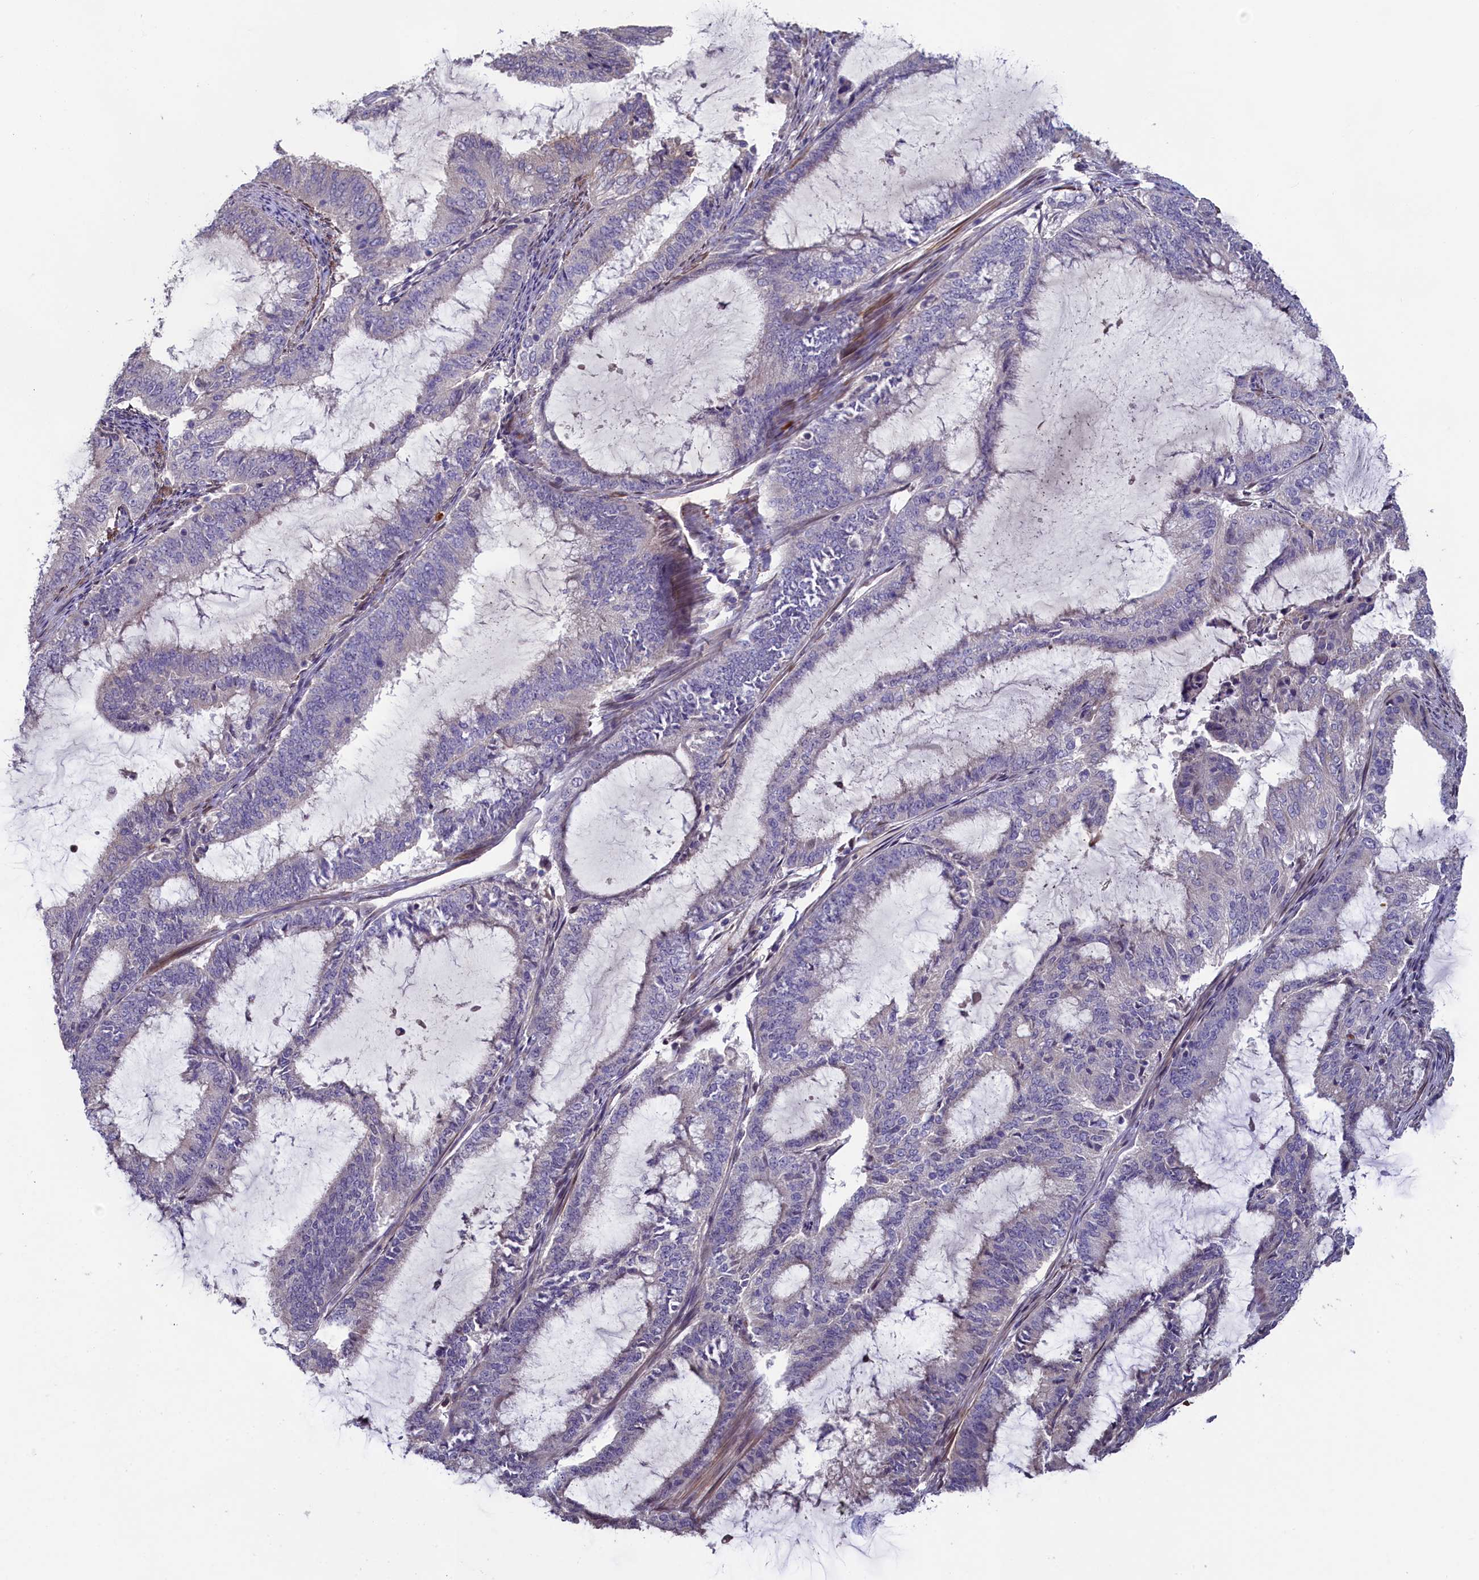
{"staining": {"intensity": "negative", "quantity": "none", "location": "none"}, "tissue": "endometrial cancer", "cell_type": "Tumor cells", "image_type": "cancer", "snomed": [{"axis": "morphology", "description": "Adenocarcinoma, NOS"}, {"axis": "topography", "description": "Endometrium"}], "caption": "This is an immunohistochemistry (IHC) image of human endometrial cancer. There is no staining in tumor cells.", "gene": "MYO16", "patient": {"sex": "female", "age": 51}}